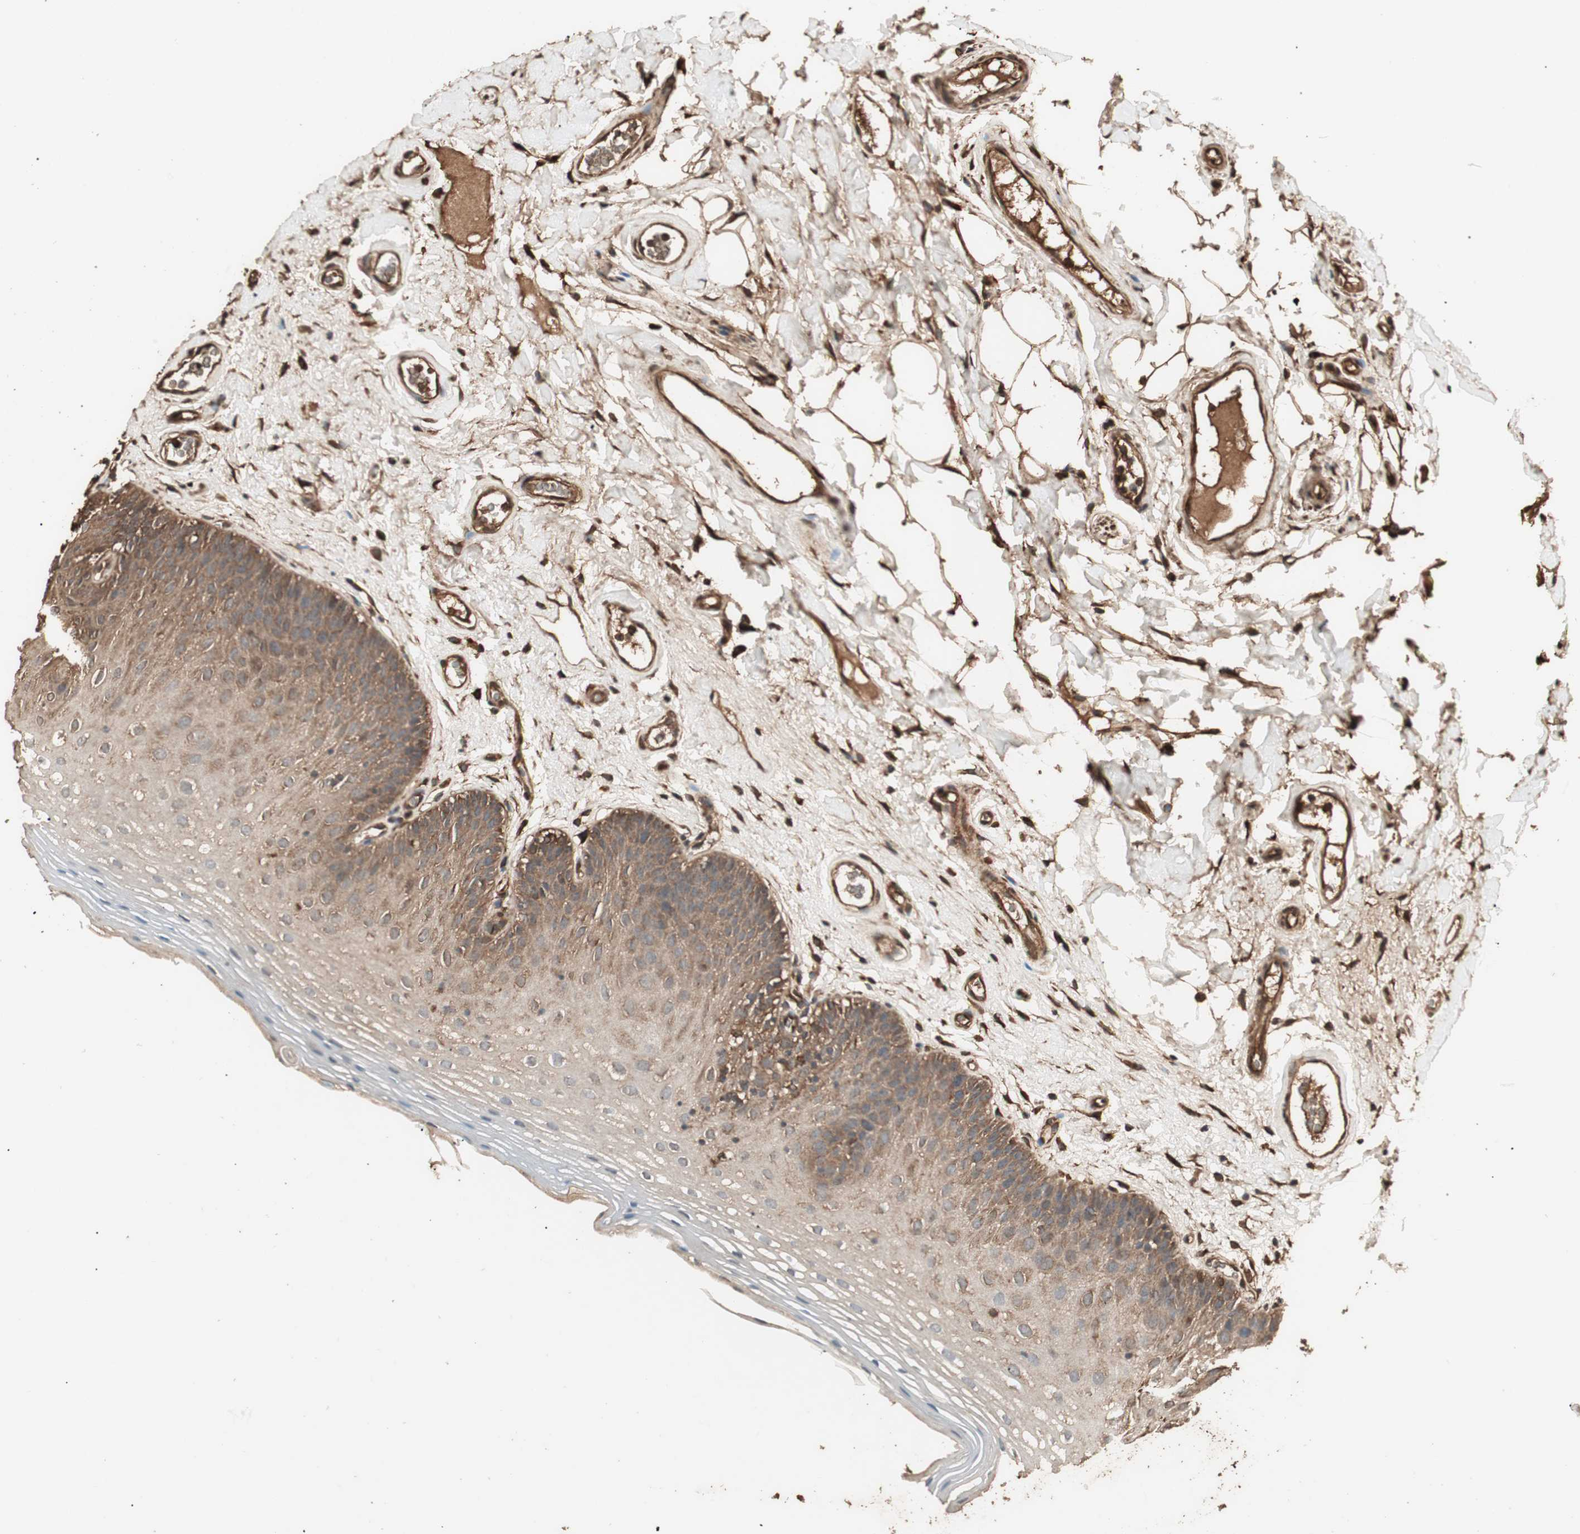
{"staining": {"intensity": "moderate", "quantity": "25%-75%", "location": "cytoplasmic/membranous"}, "tissue": "oral mucosa", "cell_type": "Squamous epithelial cells", "image_type": "normal", "snomed": [{"axis": "morphology", "description": "Normal tissue, NOS"}, {"axis": "morphology", "description": "Squamous cell carcinoma, NOS"}, {"axis": "topography", "description": "Skeletal muscle"}, {"axis": "topography", "description": "Oral tissue"}], "caption": "Immunohistochemistry (IHC) image of normal oral mucosa stained for a protein (brown), which exhibits medium levels of moderate cytoplasmic/membranous expression in about 25%-75% of squamous epithelial cells.", "gene": "CCN4", "patient": {"sex": "male", "age": 71}}